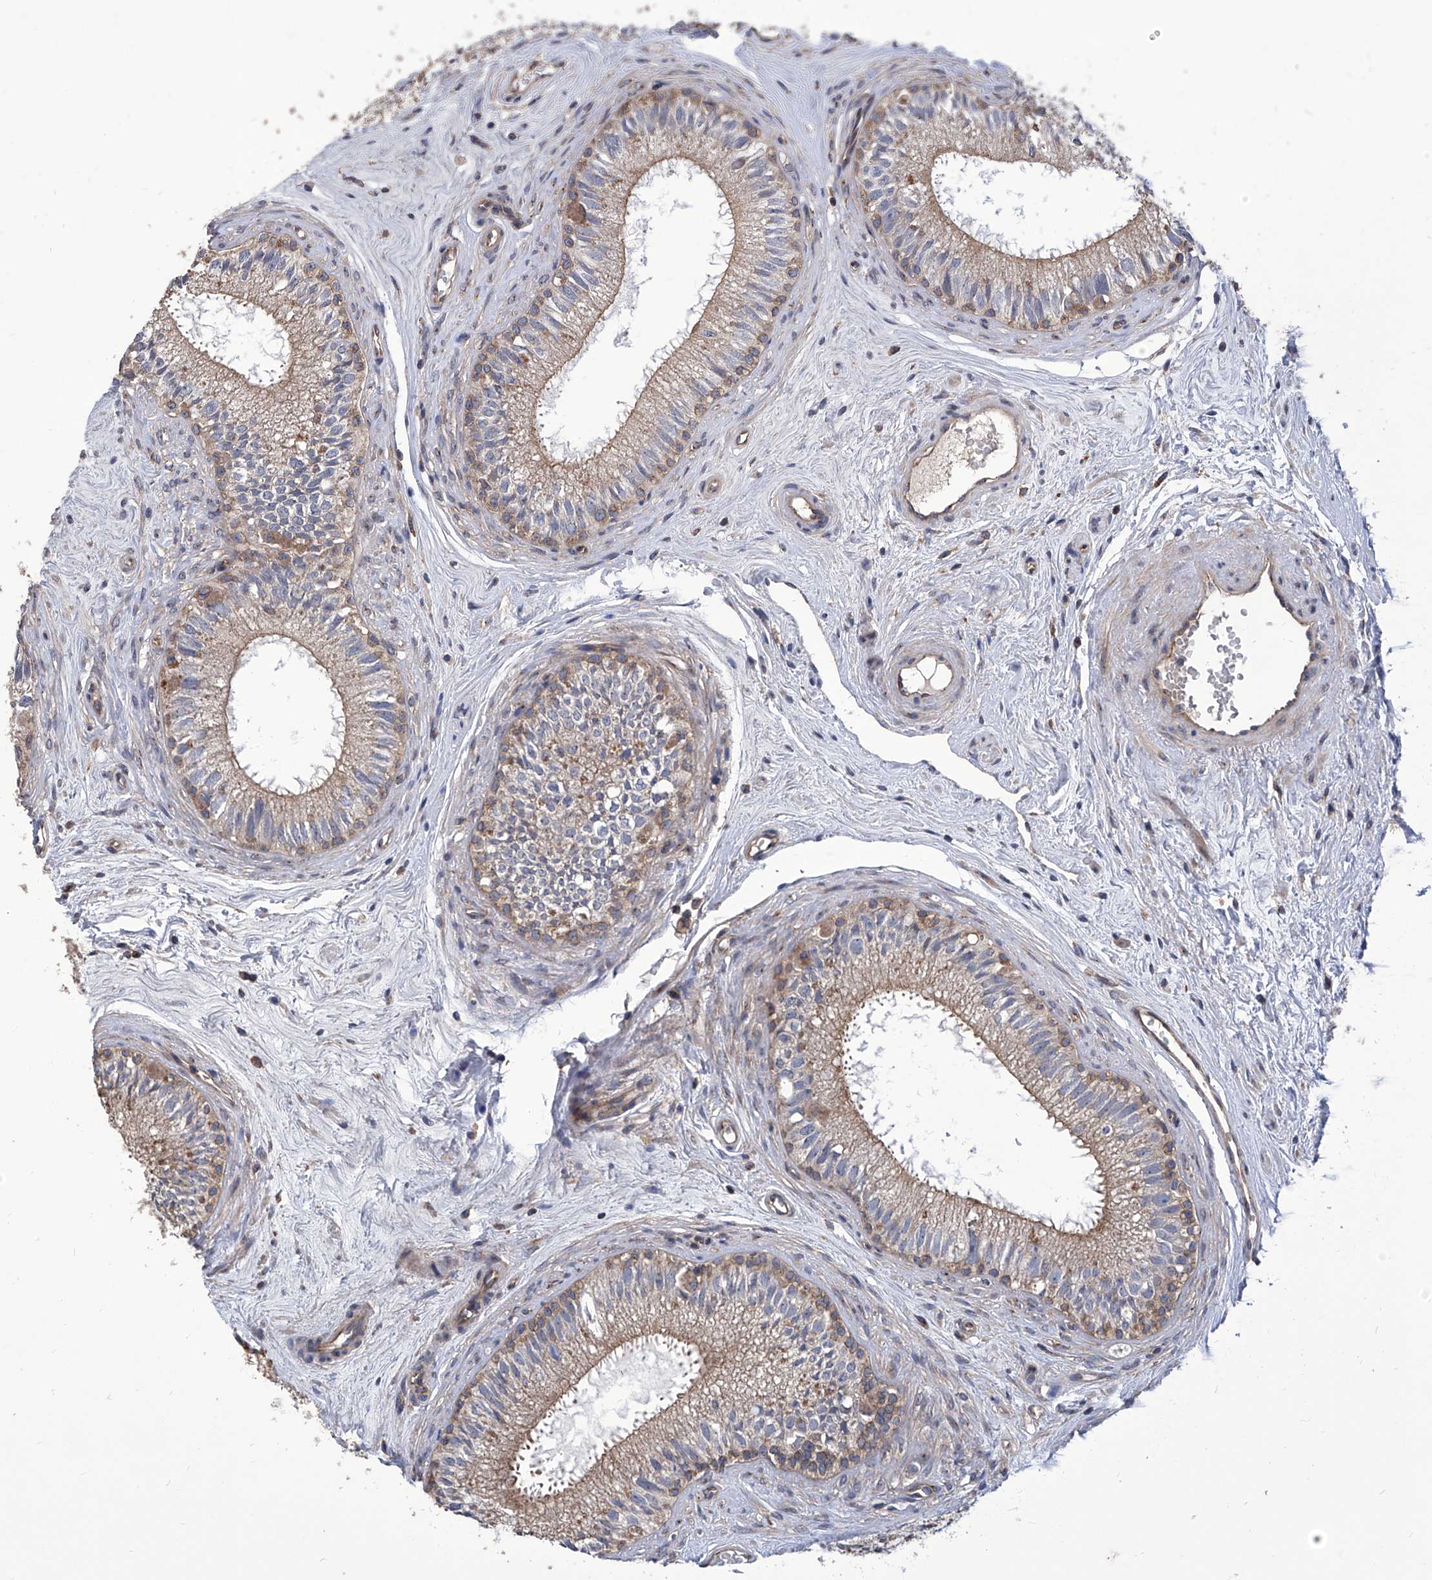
{"staining": {"intensity": "moderate", "quantity": "25%-75%", "location": "cytoplasmic/membranous"}, "tissue": "epididymis", "cell_type": "Glandular cells", "image_type": "normal", "snomed": [{"axis": "morphology", "description": "Normal tissue, NOS"}, {"axis": "topography", "description": "Epididymis"}], "caption": "The photomicrograph exhibits immunohistochemical staining of normal epididymis. There is moderate cytoplasmic/membranous positivity is seen in about 25%-75% of glandular cells.", "gene": "TJAP1", "patient": {"sex": "male", "age": 71}}